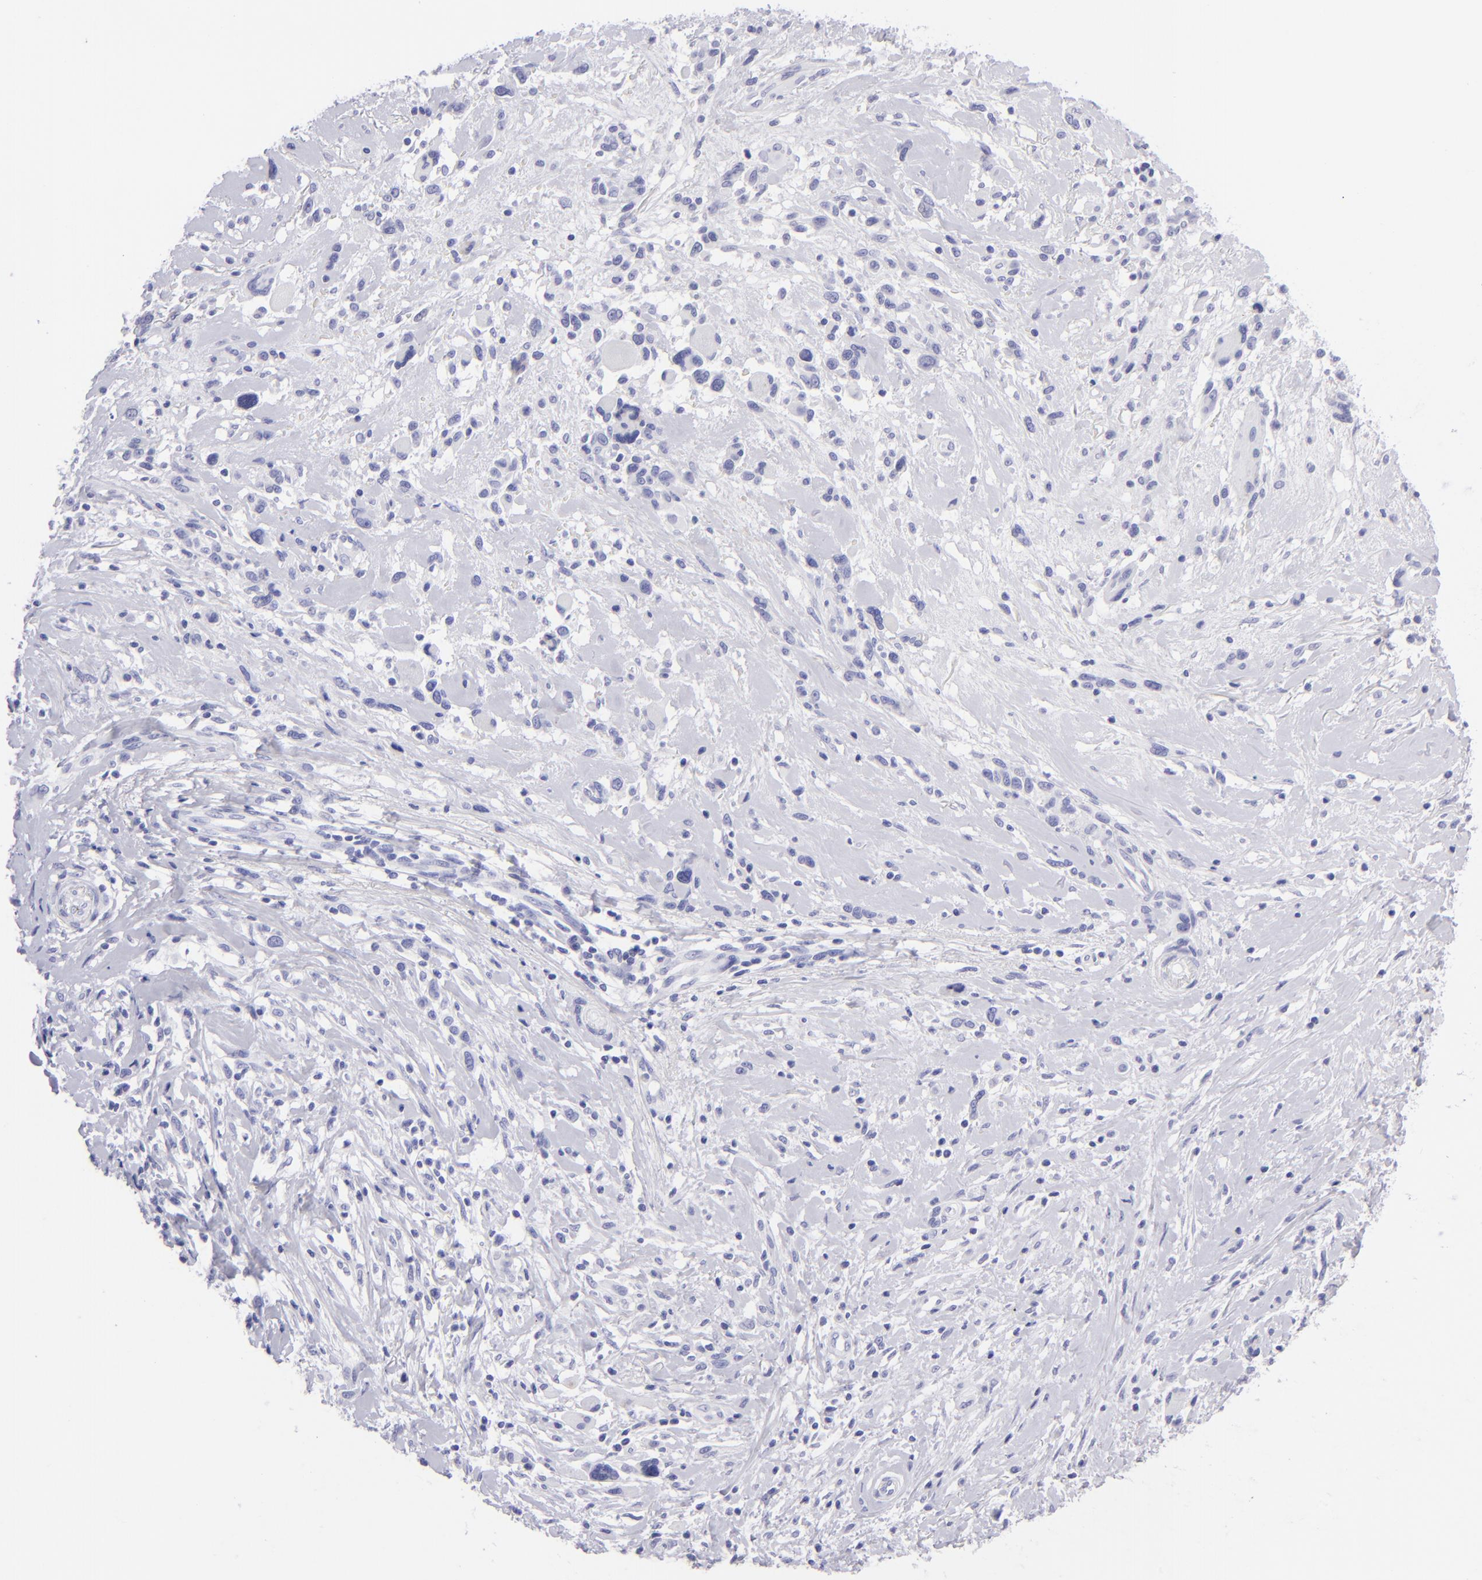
{"staining": {"intensity": "negative", "quantity": "none", "location": "none"}, "tissue": "melanoma", "cell_type": "Tumor cells", "image_type": "cancer", "snomed": [{"axis": "morphology", "description": "Malignant melanoma, NOS"}, {"axis": "topography", "description": "Skin"}], "caption": "The photomicrograph shows no significant staining in tumor cells of malignant melanoma. (DAB IHC visualized using brightfield microscopy, high magnification).", "gene": "SLC1A3", "patient": {"sex": "male", "age": 91}}